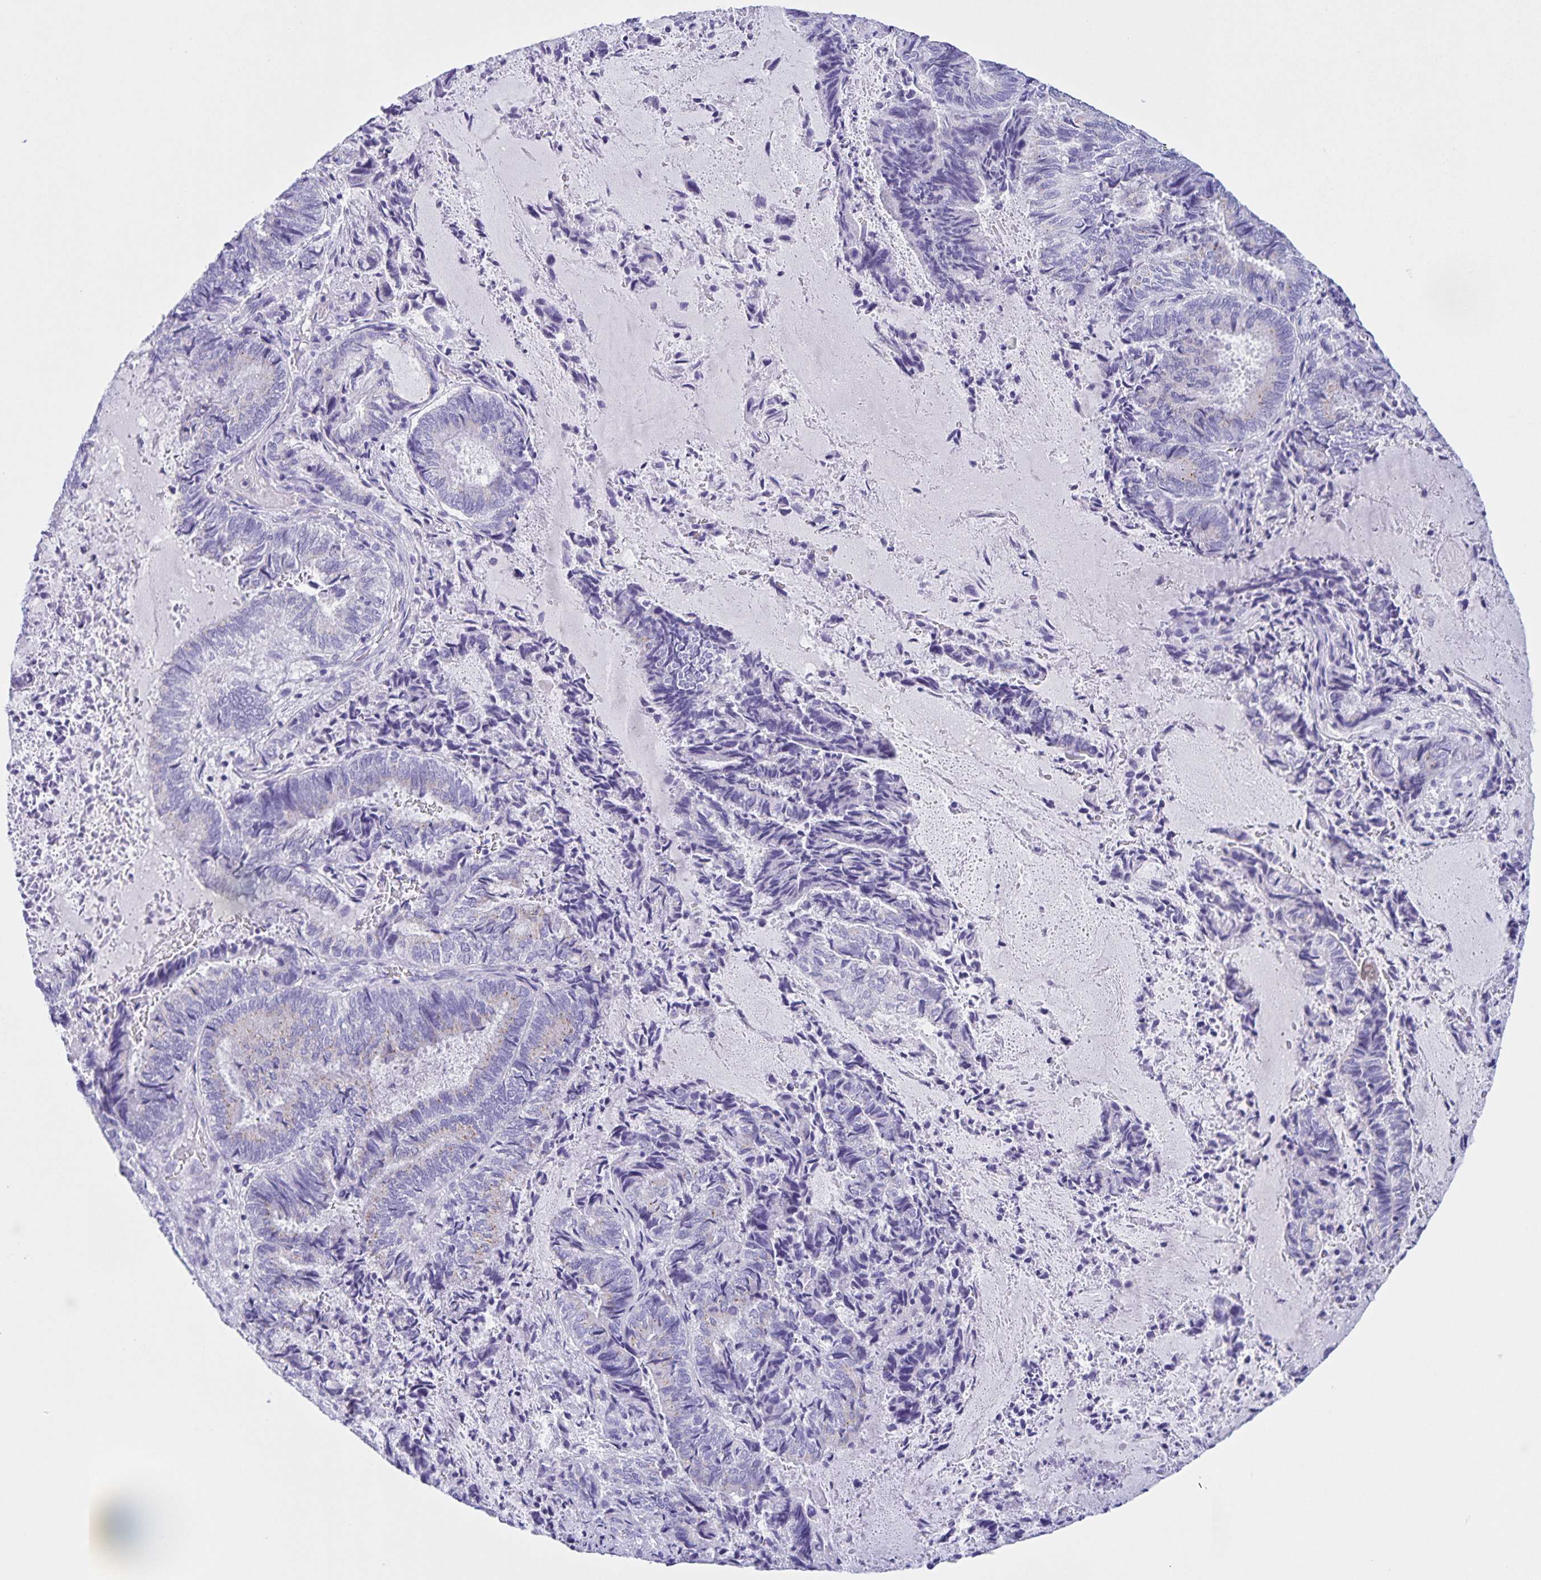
{"staining": {"intensity": "negative", "quantity": "none", "location": "none"}, "tissue": "endometrial cancer", "cell_type": "Tumor cells", "image_type": "cancer", "snomed": [{"axis": "morphology", "description": "Adenocarcinoma, NOS"}, {"axis": "topography", "description": "Endometrium"}], "caption": "Immunohistochemical staining of endometrial adenocarcinoma demonstrates no significant positivity in tumor cells. The staining is performed using DAB (3,3'-diaminobenzidine) brown chromogen with nuclei counter-stained in using hematoxylin.", "gene": "TGIF2LX", "patient": {"sex": "female", "age": 80}}